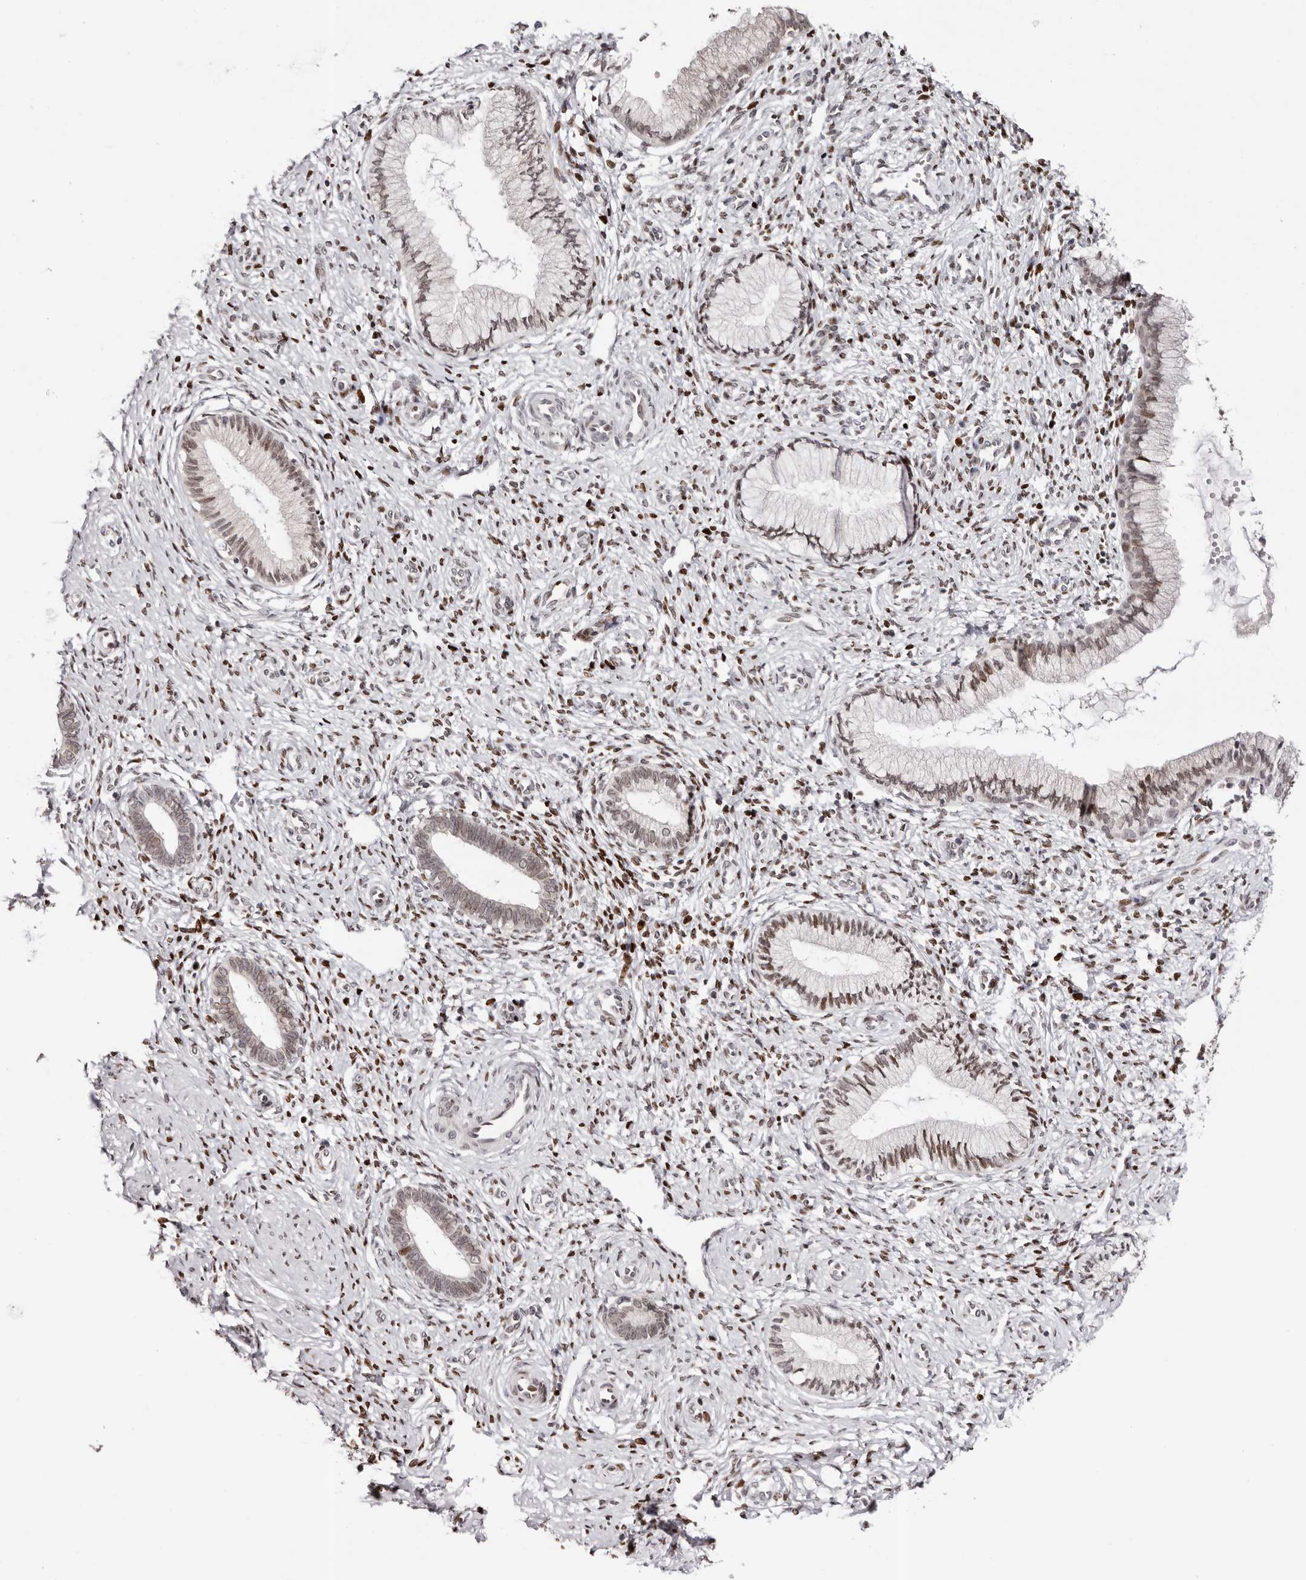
{"staining": {"intensity": "moderate", "quantity": ">75%", "location": "nuclear"}, "tissue": "cervix", "cell_type": "Glandular cells", "image_type": "normal", "snomed": [{"axis": "morphology", "description": "Normal tissue, NOS"}, {"axis": "topography", "description": "Cervix"}], "caption": "Glandular cells reveal medium levels of moderate nuclear positivity in about >75% of cells in normal human cervix. (DAB IHC, brown staining for protein, blue staining for nuclei).", "gene": "NUP153", "patient": {"sex": "female", "age": 27}}